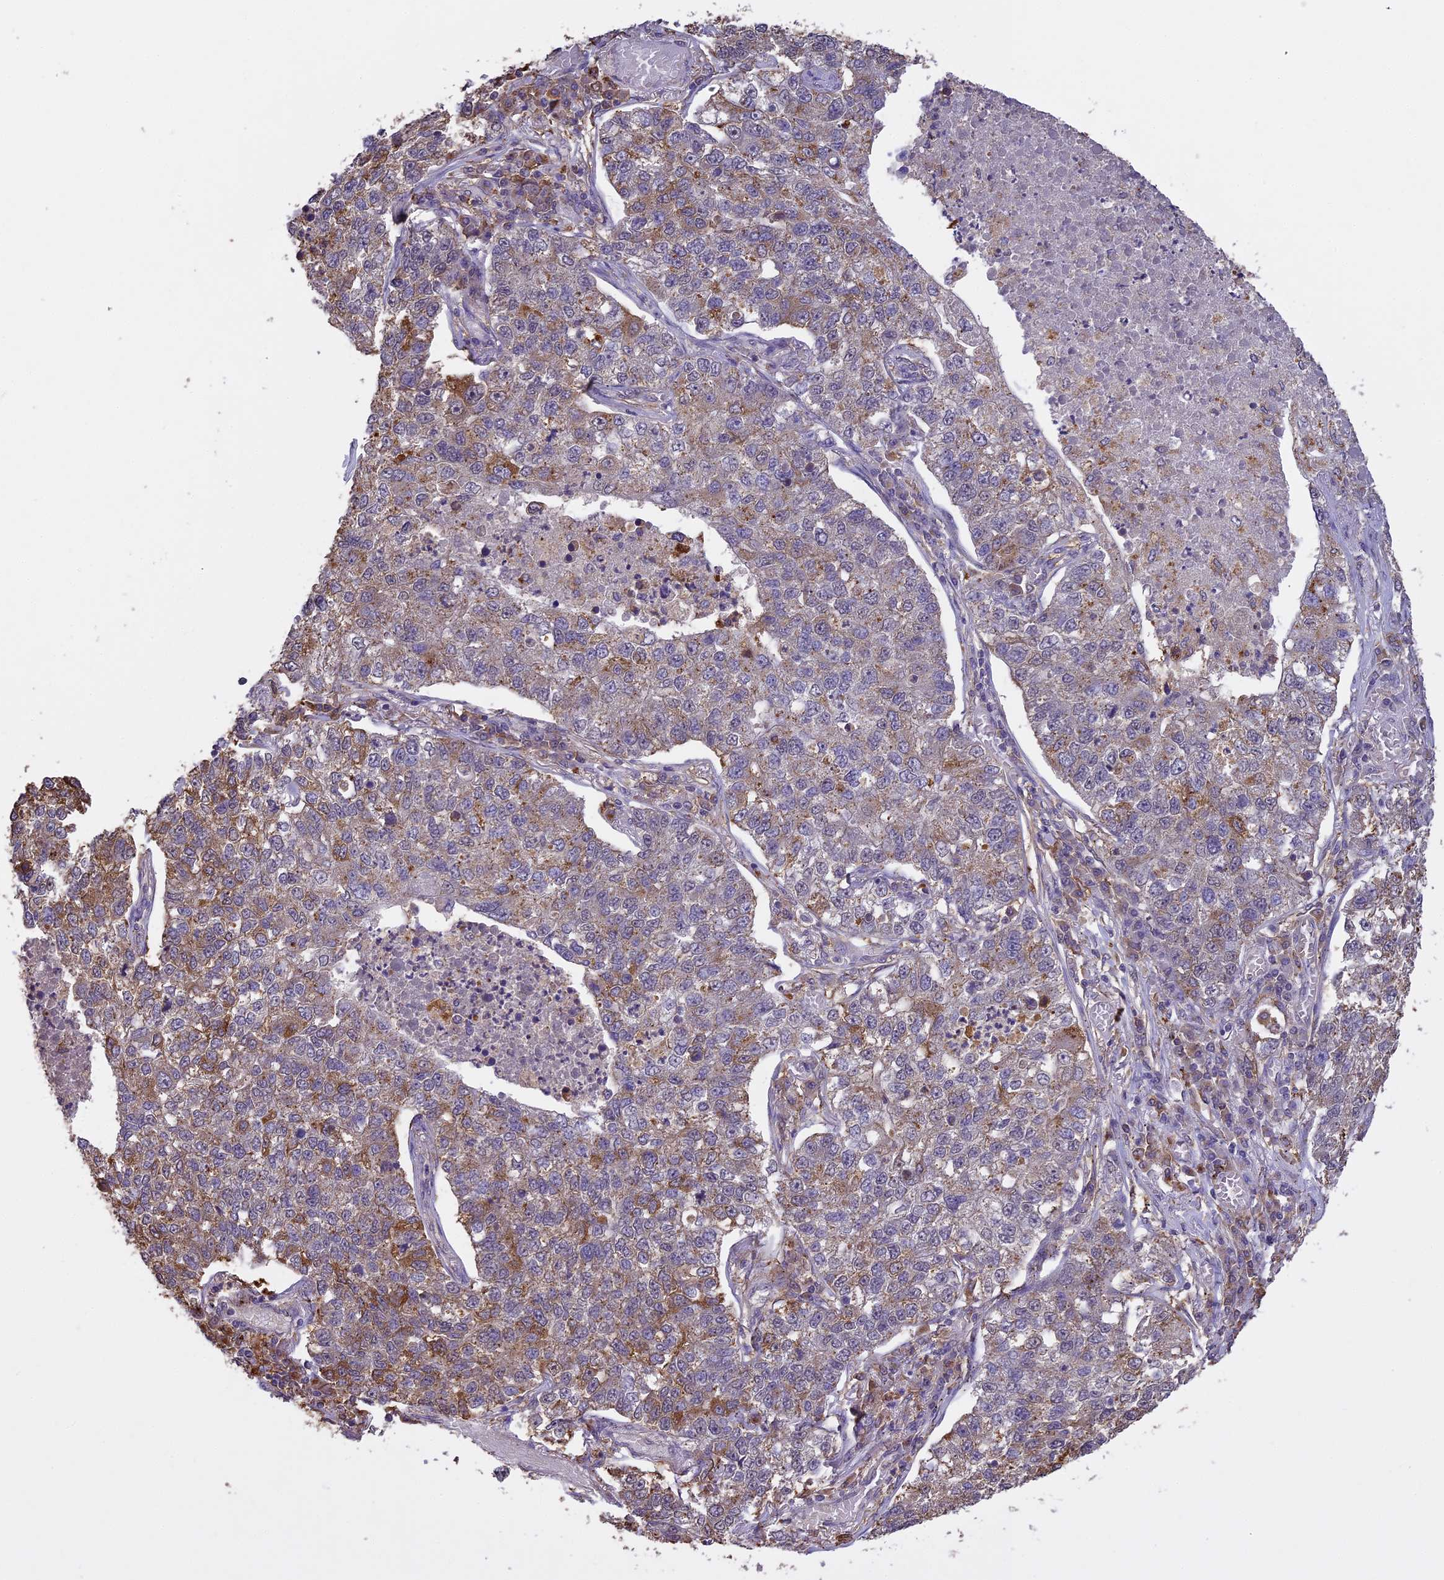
{"staining": {"intensity": "moderate", "quantity": "25%-75%", "location": "cytoplasmic/membranous"}, "tissue": "lung cancer", "cell_type": "Tumor cells", "image_type": "cancer", "snomed": [{"axis": "morphology", "description": "Adenocarcinoma, NOS"}, {"axis": "topography", "description": "Lung"}], "caption": "This micrograph reveals immunohistochemistry staining of human adenocarcinoma (lung), with medium moderate cytoplasmic/membranous positivity in approximately 25%-75% of tumor cells.", "gene": "ARHGAP19", "patient": {"sex": "male", "age": 49}}